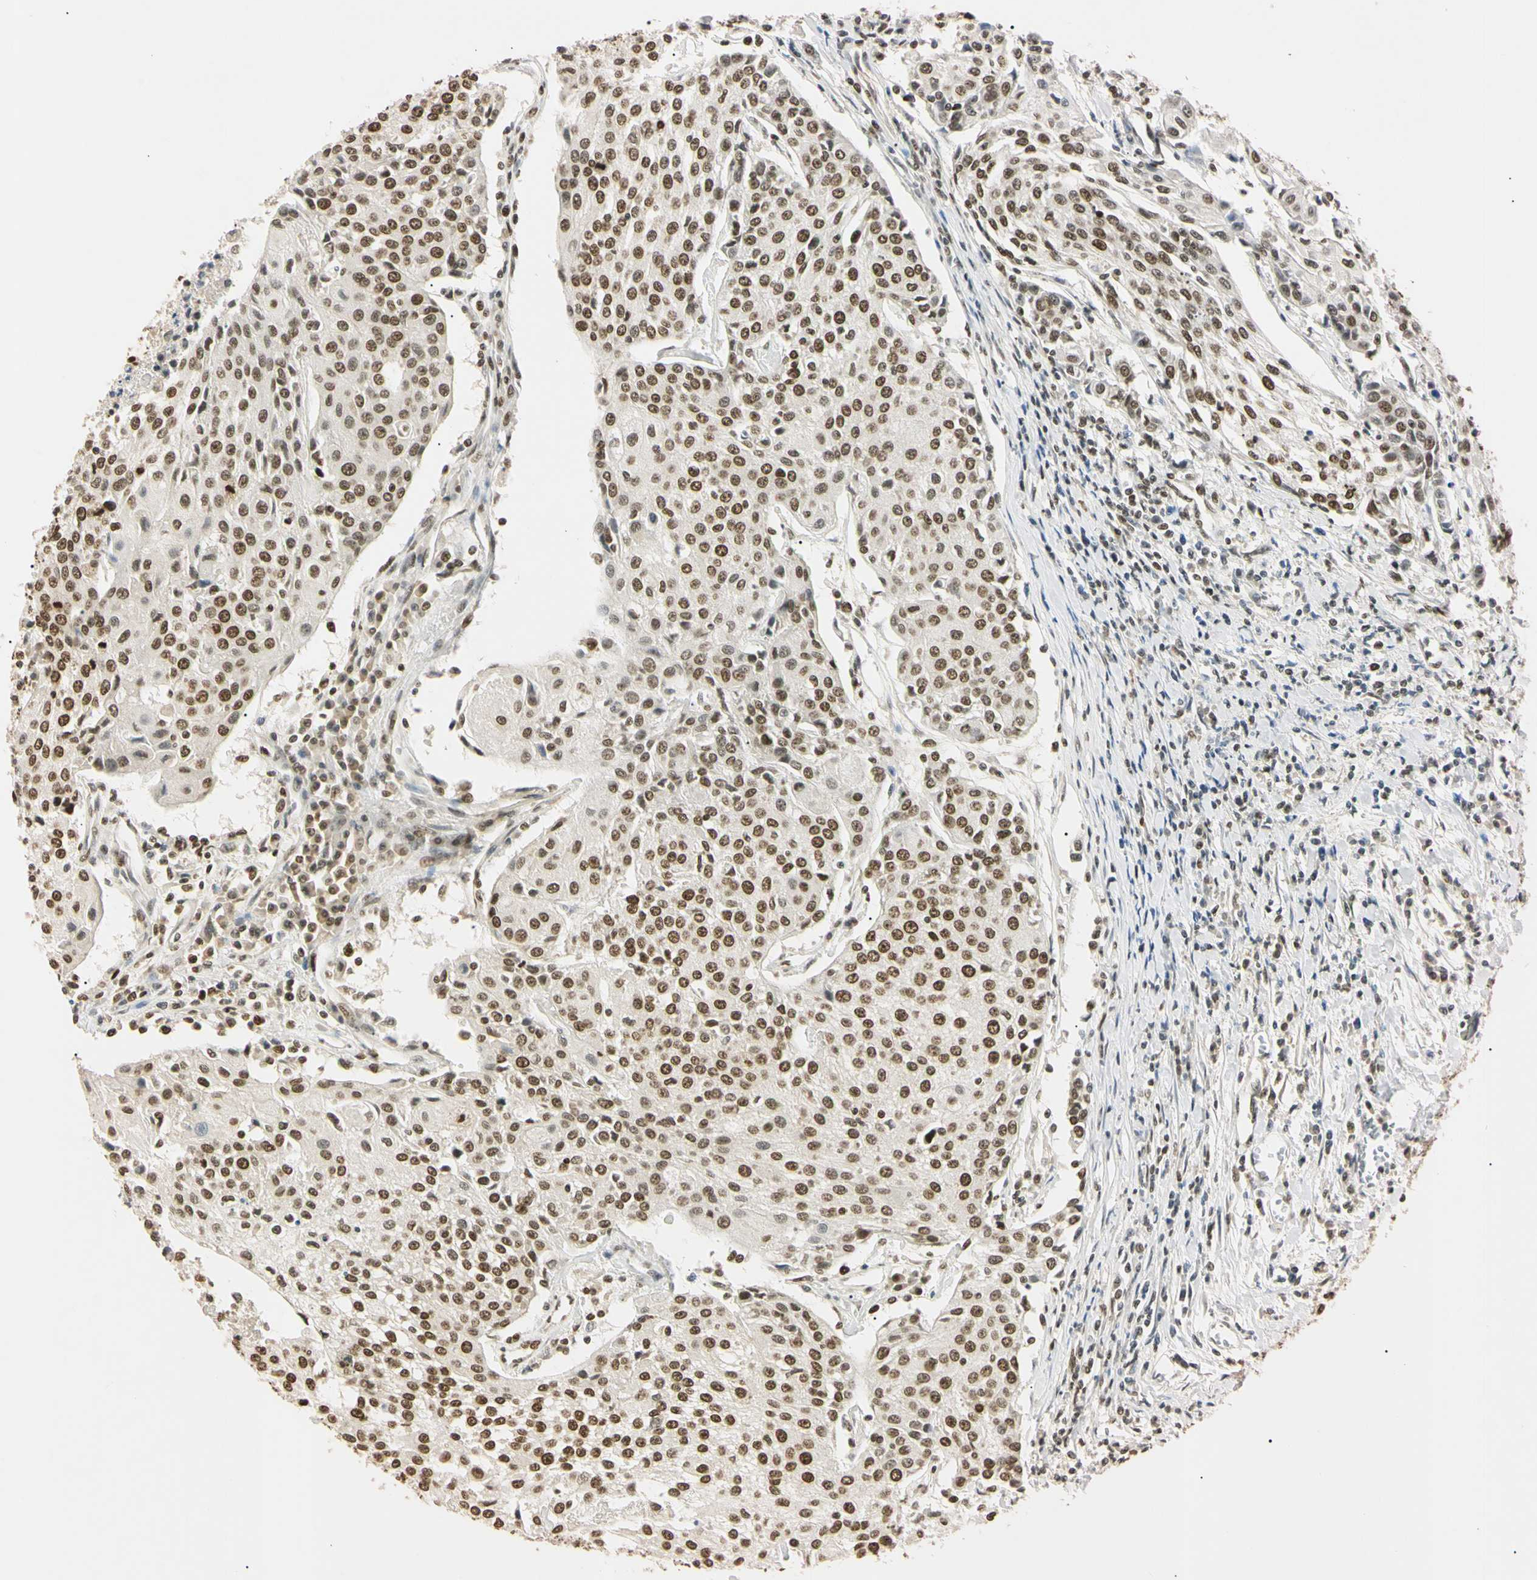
{"staining": {"intensity": "strong", "quantity": ">75%", "location": "nuclear"}, "tissue": "urothelial cancer", "cell_type": "Tumor cells", "image_type": "cancer", "snomed": [{"axis": "morphology", "description": "Urothelial carcinoma, High grade"}, {"axis": "topography", "description": "Urinary bladder"}], "caption": "High-magnification brightfield microscopy of high-grade urothelial carcinoma stained with DAB (3,3'-diaminobenzidine) (brown) and counterstained with hematoxylin (blue). tumor cells exhibit strong nuclear staining is appreciated in approximately>75% of cells.", "gene": "SMARCA5", "patient": {"sex": "female", "age": 85}}